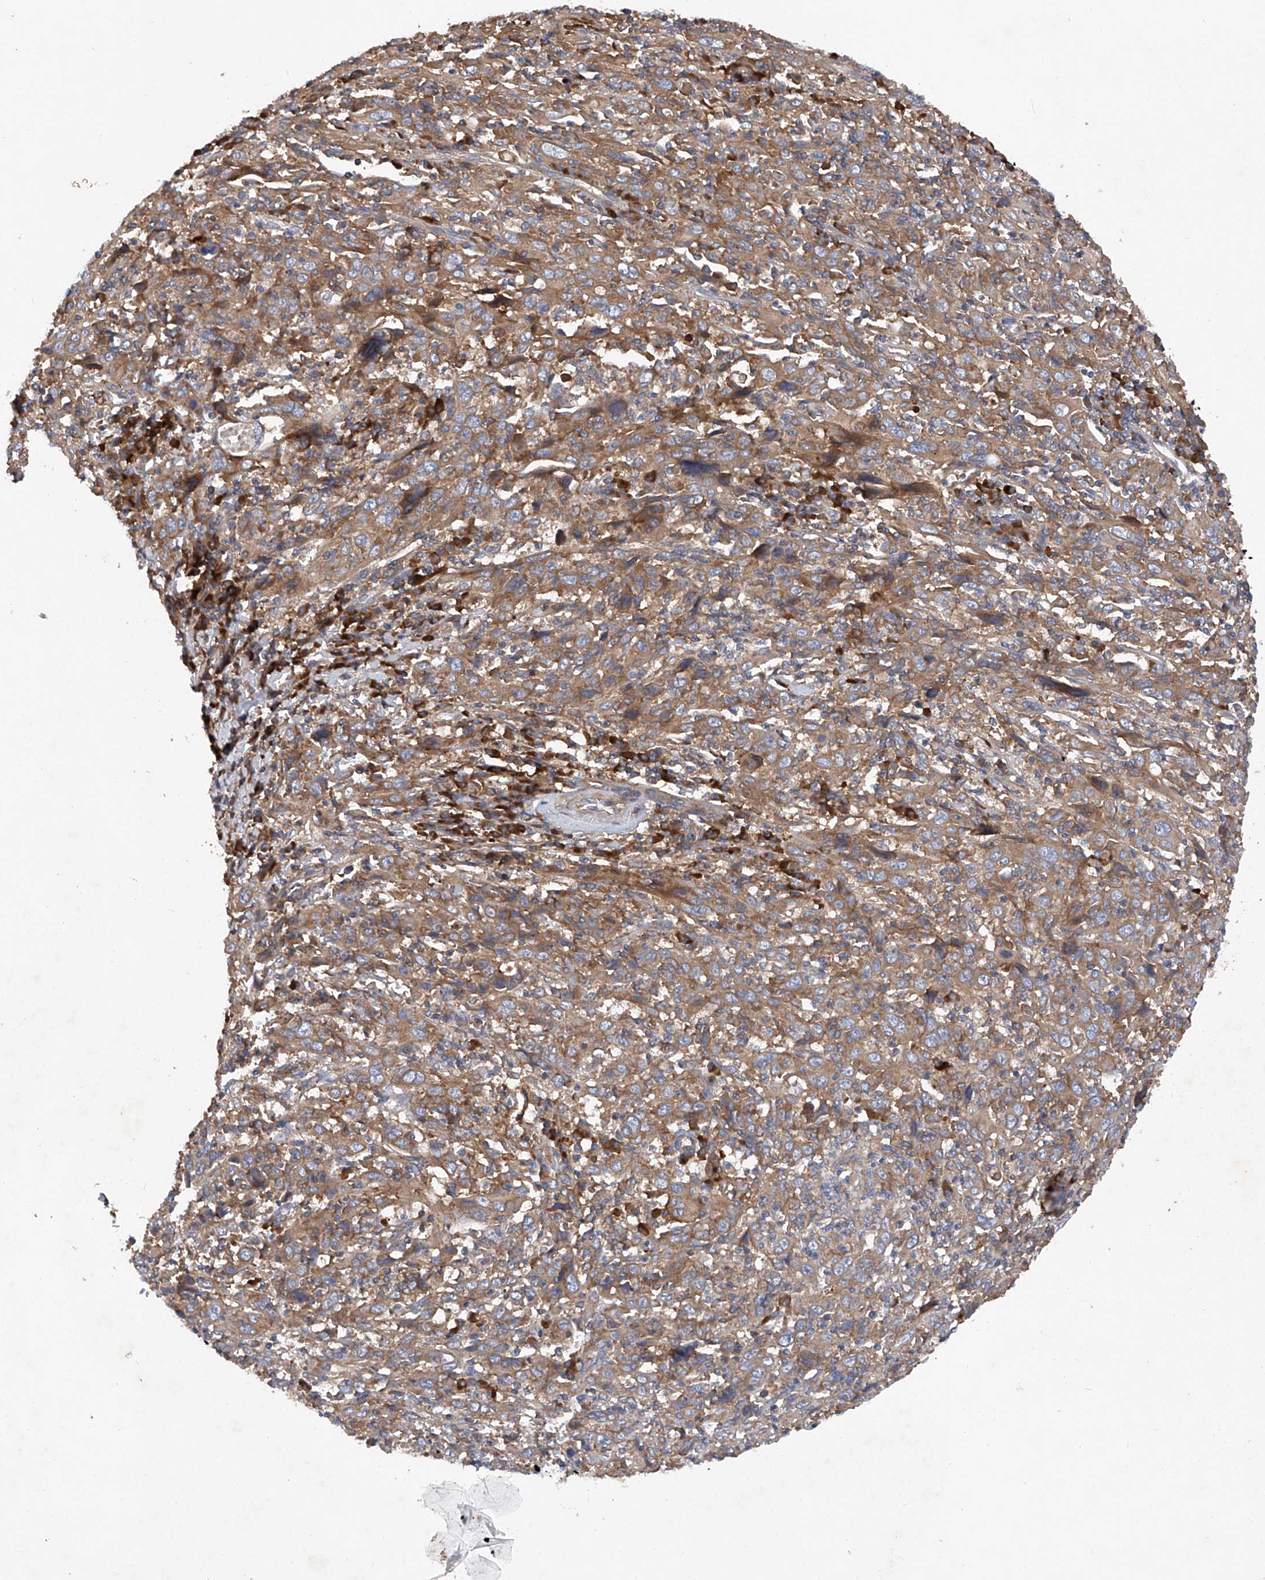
{"staining": {"intensity": "moderate", "quantity": ">75%", "location": "cytoplasmic/membranous"}, "tissue": "cervical cancer", "cell_type": "Tumor cells", "image_type": "cancer", "snomed": [{"axis": "morphology", "description": "Squamous cell carcinoma, NOS"}, {"axis": "topography", "description": "Cervix"}], "caption": "Immunohistochemistry (IHC) of cervical cancer displays medium levels of moderate cytoplasmic/membranous positivity in approximately >75% of tumor cells. The staining is performed using DAB (3,3'-diaminobenzidine) brown chromogen to label protein expression. The nuclei are counter-stained blue using hematoxylin.", "gene": "ASCC3", "patient": {"sex": "female", "age": 46}}